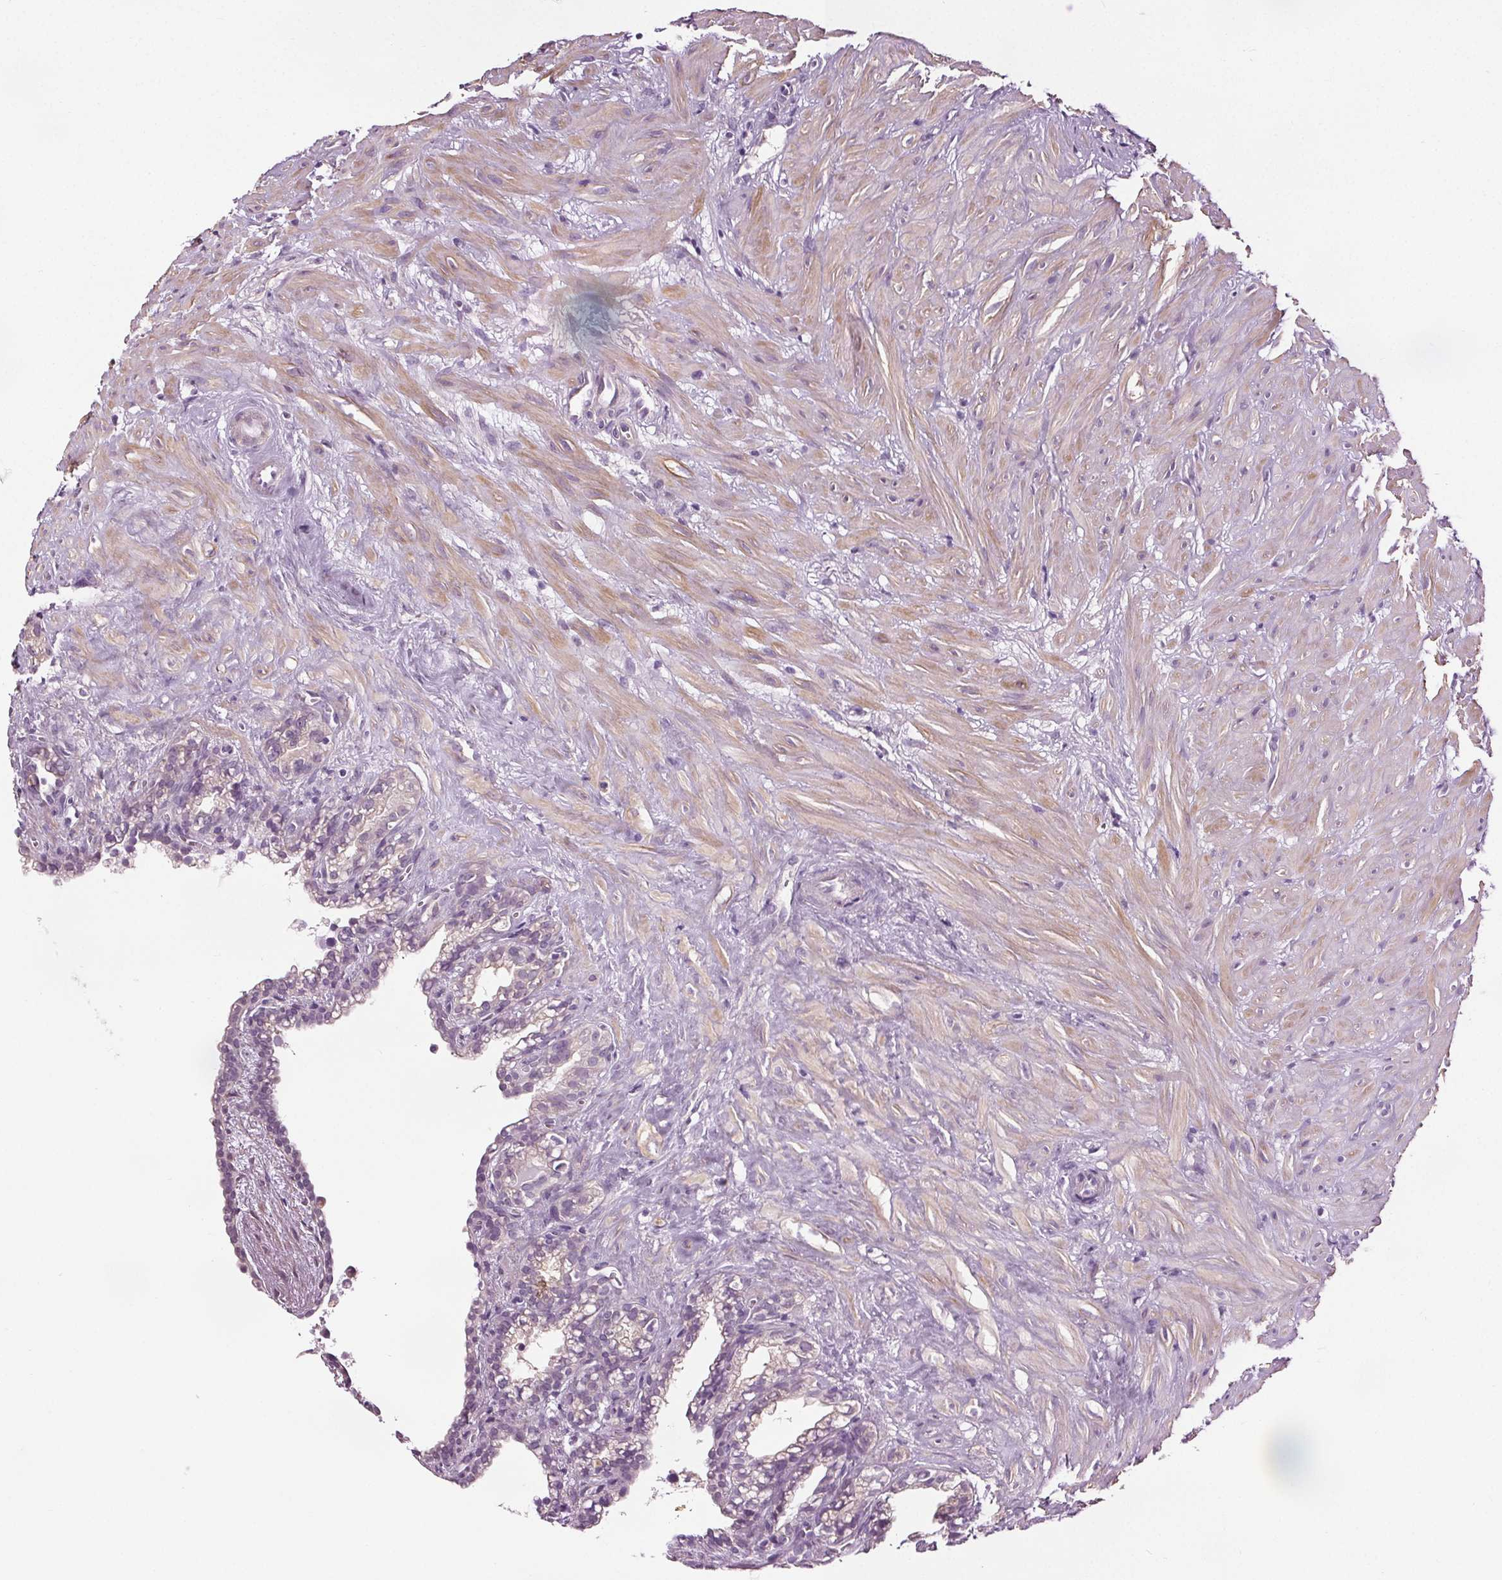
{"staining": {"intensity": "negative", "quantity": "none", "location": "none"}, "tissue": "seminal vesicle", "cell_type": "Glandular cells", "image_type": "normal", "snomed": [{"axis": "morphology", "description": "Normal tissue, NOS"}, {"axis": "morphology", "description": "Urothelial carcinoma, NOS"}, {"axis": "topography", "description": "Urinary bladder"}, {"axis": "topography", "description": "Seminal veicle"}], "caption": "Seminal vesicle stained for a protein using immunohistochemistry shows no expression glandular cells.", "gene": "RASA1", "patient": {"sex": "male", "age": 76}}